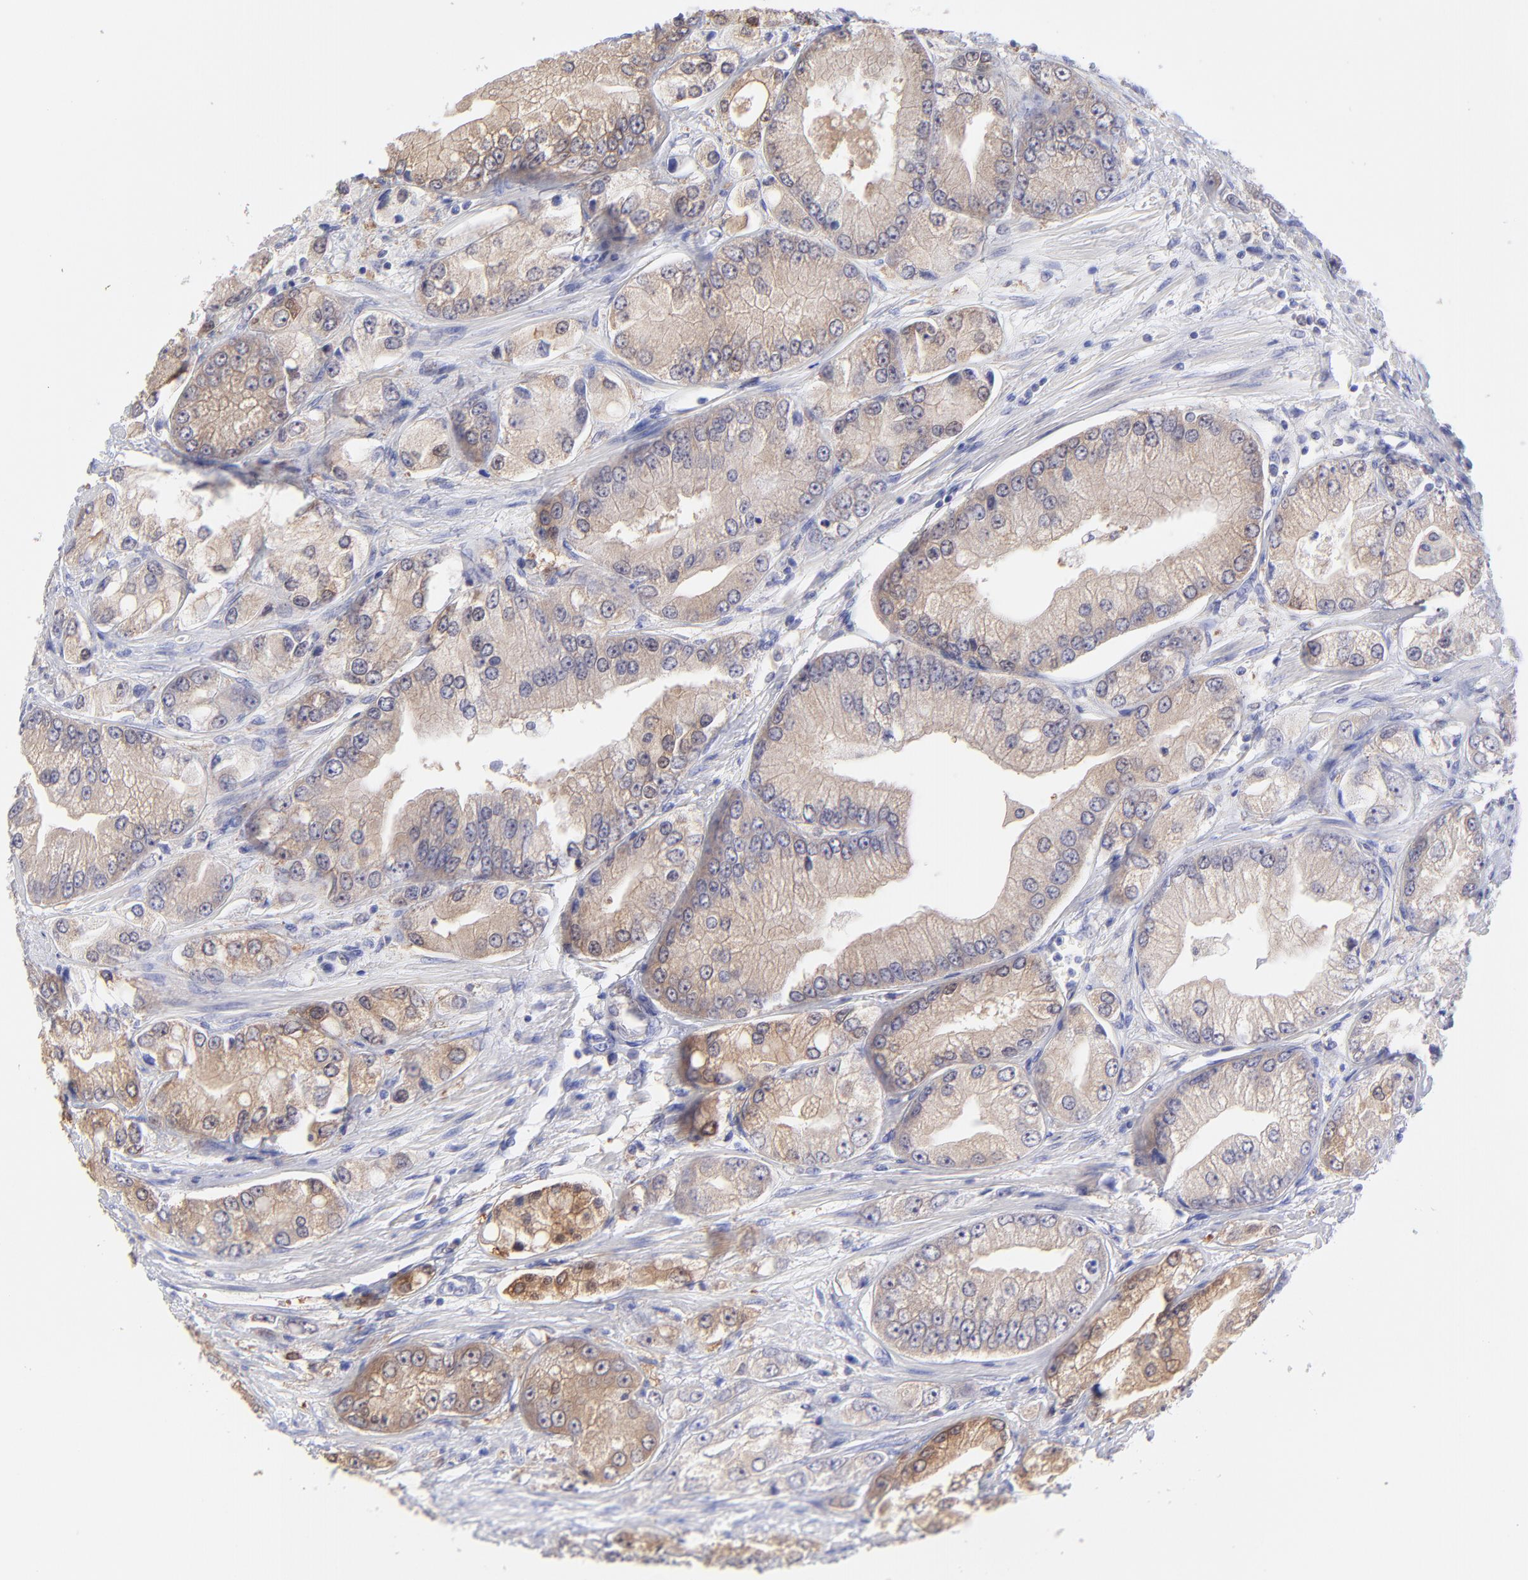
{"staining": {"intensity": "weak", "quantity": ">75%", "location": "cytoplasmic/membranous"}, "tissue": "prostate cancer", "cell_type": "Tumor cells", "image_type": "cancer", "snomed": [{"axis": "morphology", "description": "Adenocarcinoma, Medium grade"}, {"axis": "topography", "description": "Prostate"}], "caption": "Prostate medium-grade adenocarcinoma was stained to show a protein in brown. There is low levels of weak cytoplasmic/membranous staining in approximately >75% of tumor cells.", "gene": "HYAL1", "patient": {"sex": "male", "age": 72}}